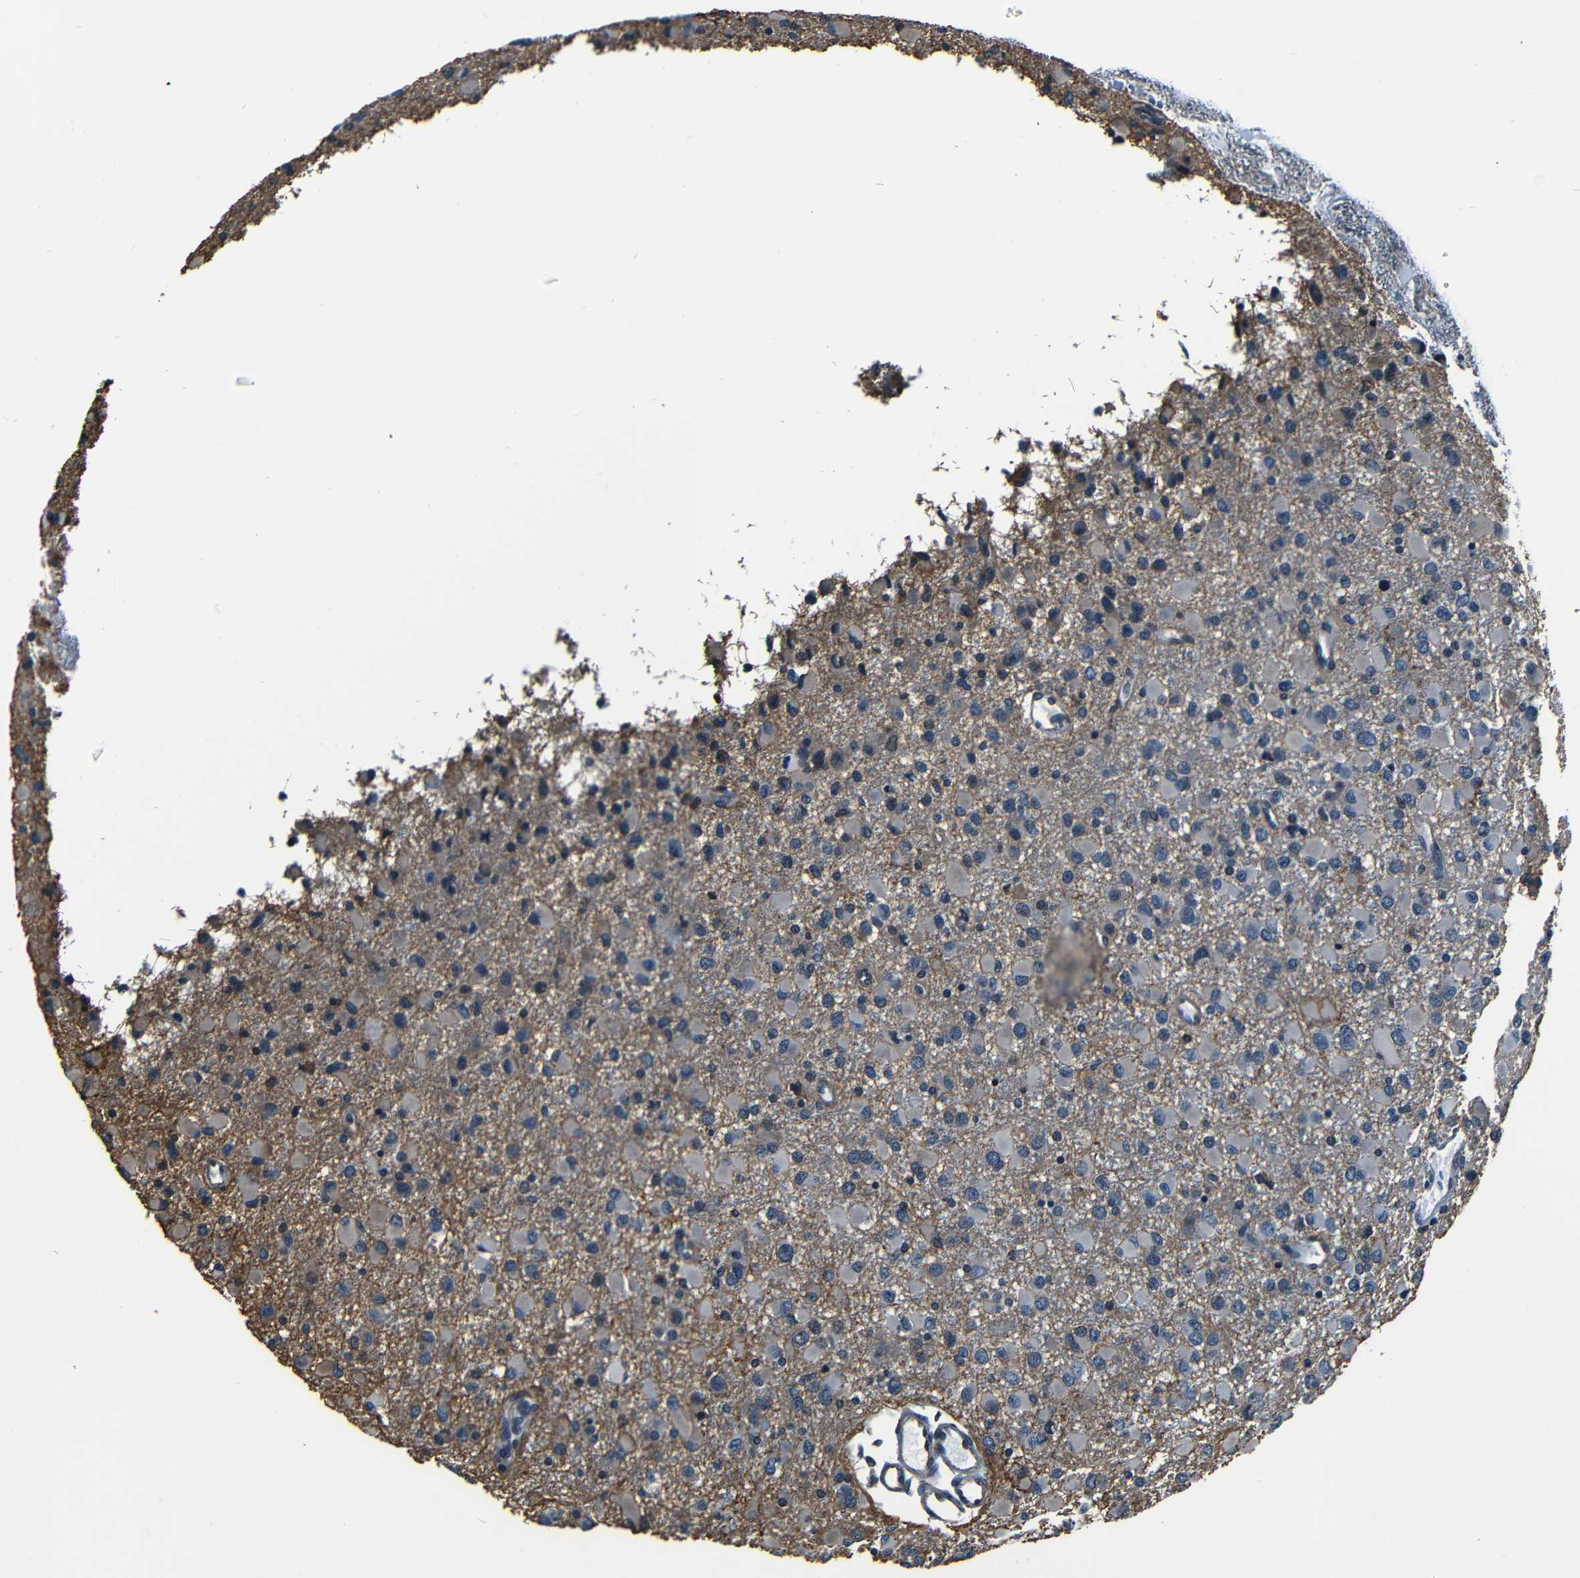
{"staining": {"intensity": "negative", "quantity": "none", "location": "none"}, "tissue": "glioma", "cell_type": "Tumor cells", "image_type": "cancer", "snomed": [{"axis": "morphology", "description": "Glioma, malignant, Low grade"}, {"axis": "topography", "description": "Brain"}], "caption": "Tumor cells show no significant protein positivity in malignant glioma (low-grade).", "gene": "NCBP3", "patient": {"sex": "male", "age": 42}}